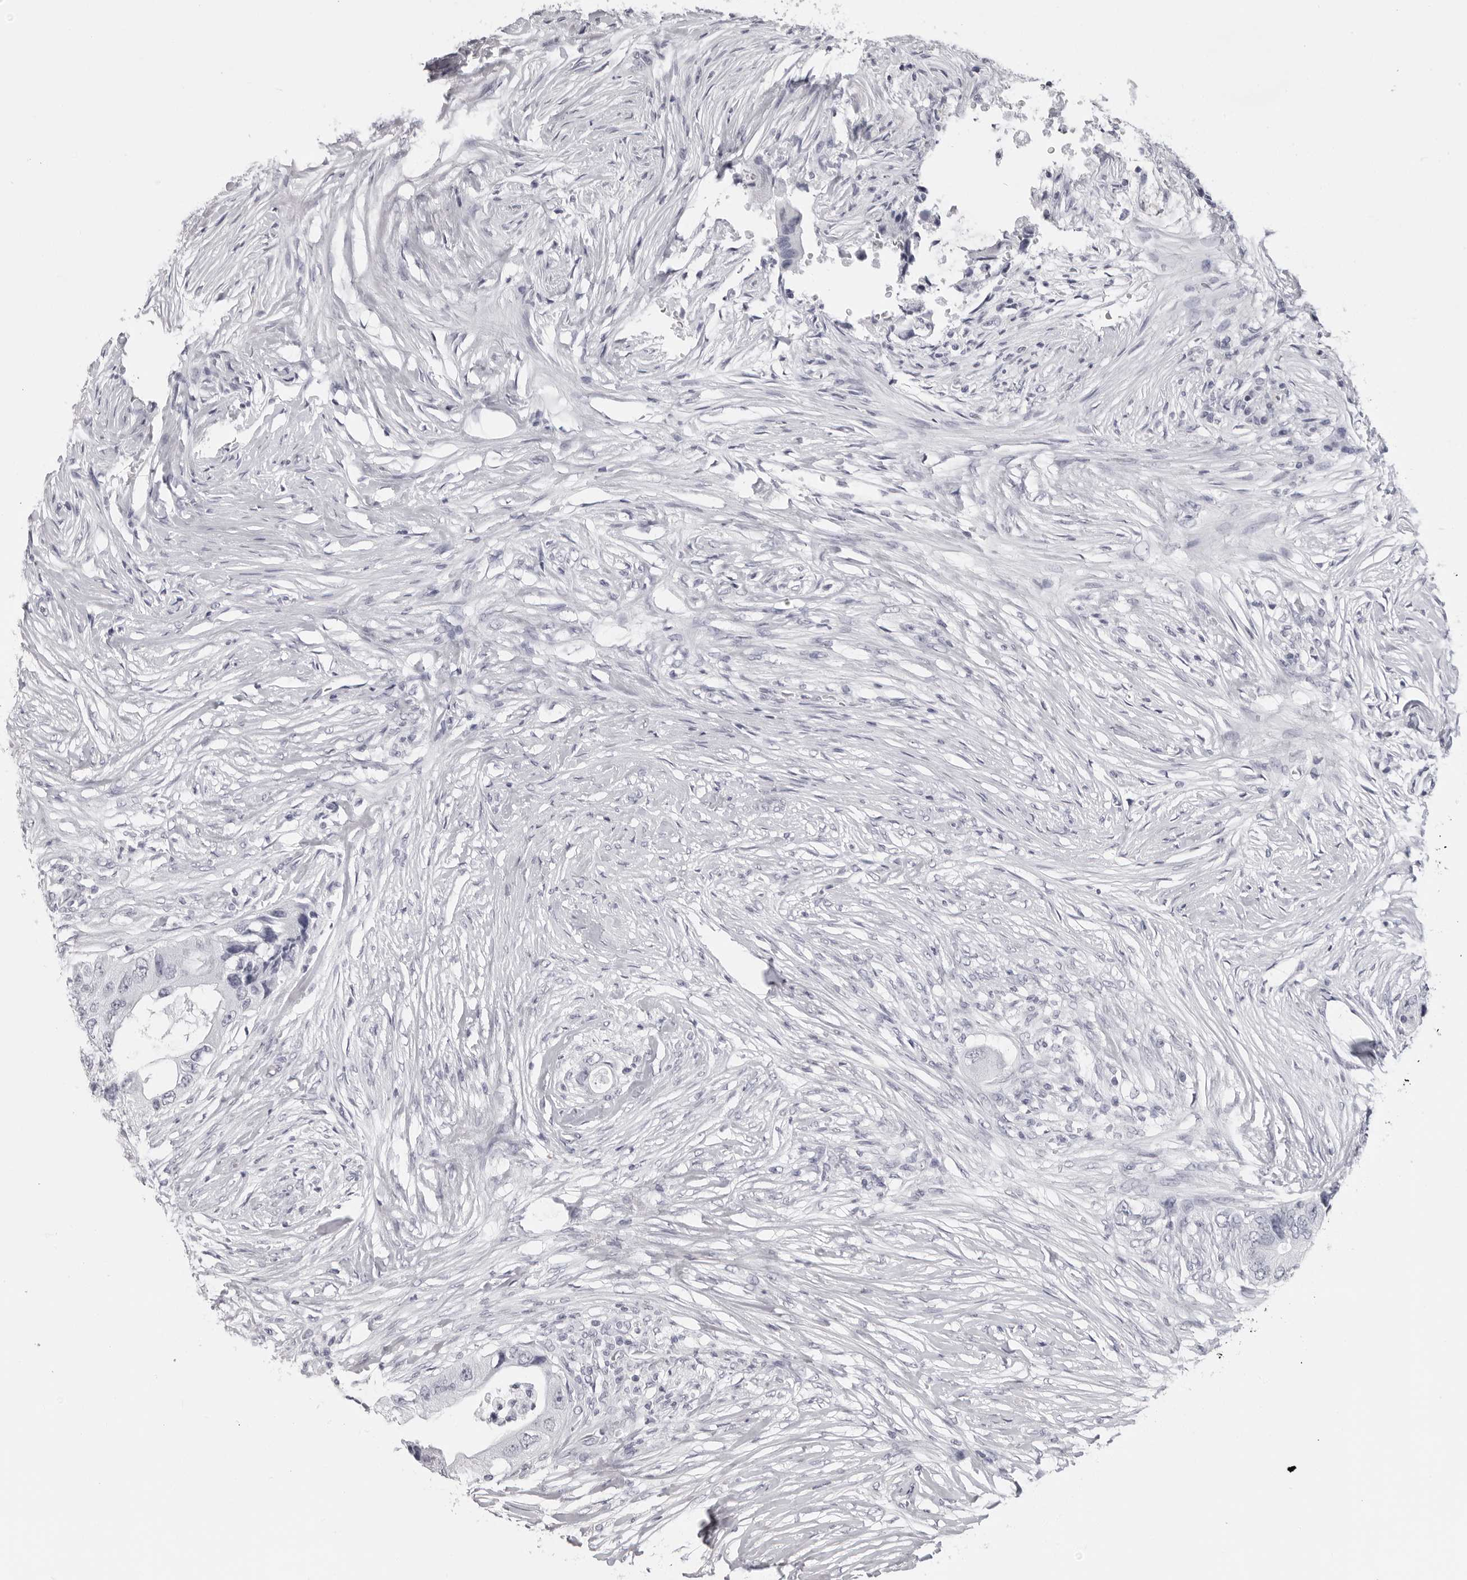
{"staining": {"intensity": "negative", "quantity": "none", "location": "none"}, "tissue": "colorectal cancer", "cell_type": "Tumor cells", "image_type": "cancer", "snomed": [{"axis": "morphology", "description": "Adenocarcinoma, NOS"}, {"axis": "topography", "description": "Colon"}], "caption": "There is no significant staining in tumor cells of adenocarcinoma (colorectal).", "gene": "DNALI1", "patient": {"sex": "male", "age": 71}}